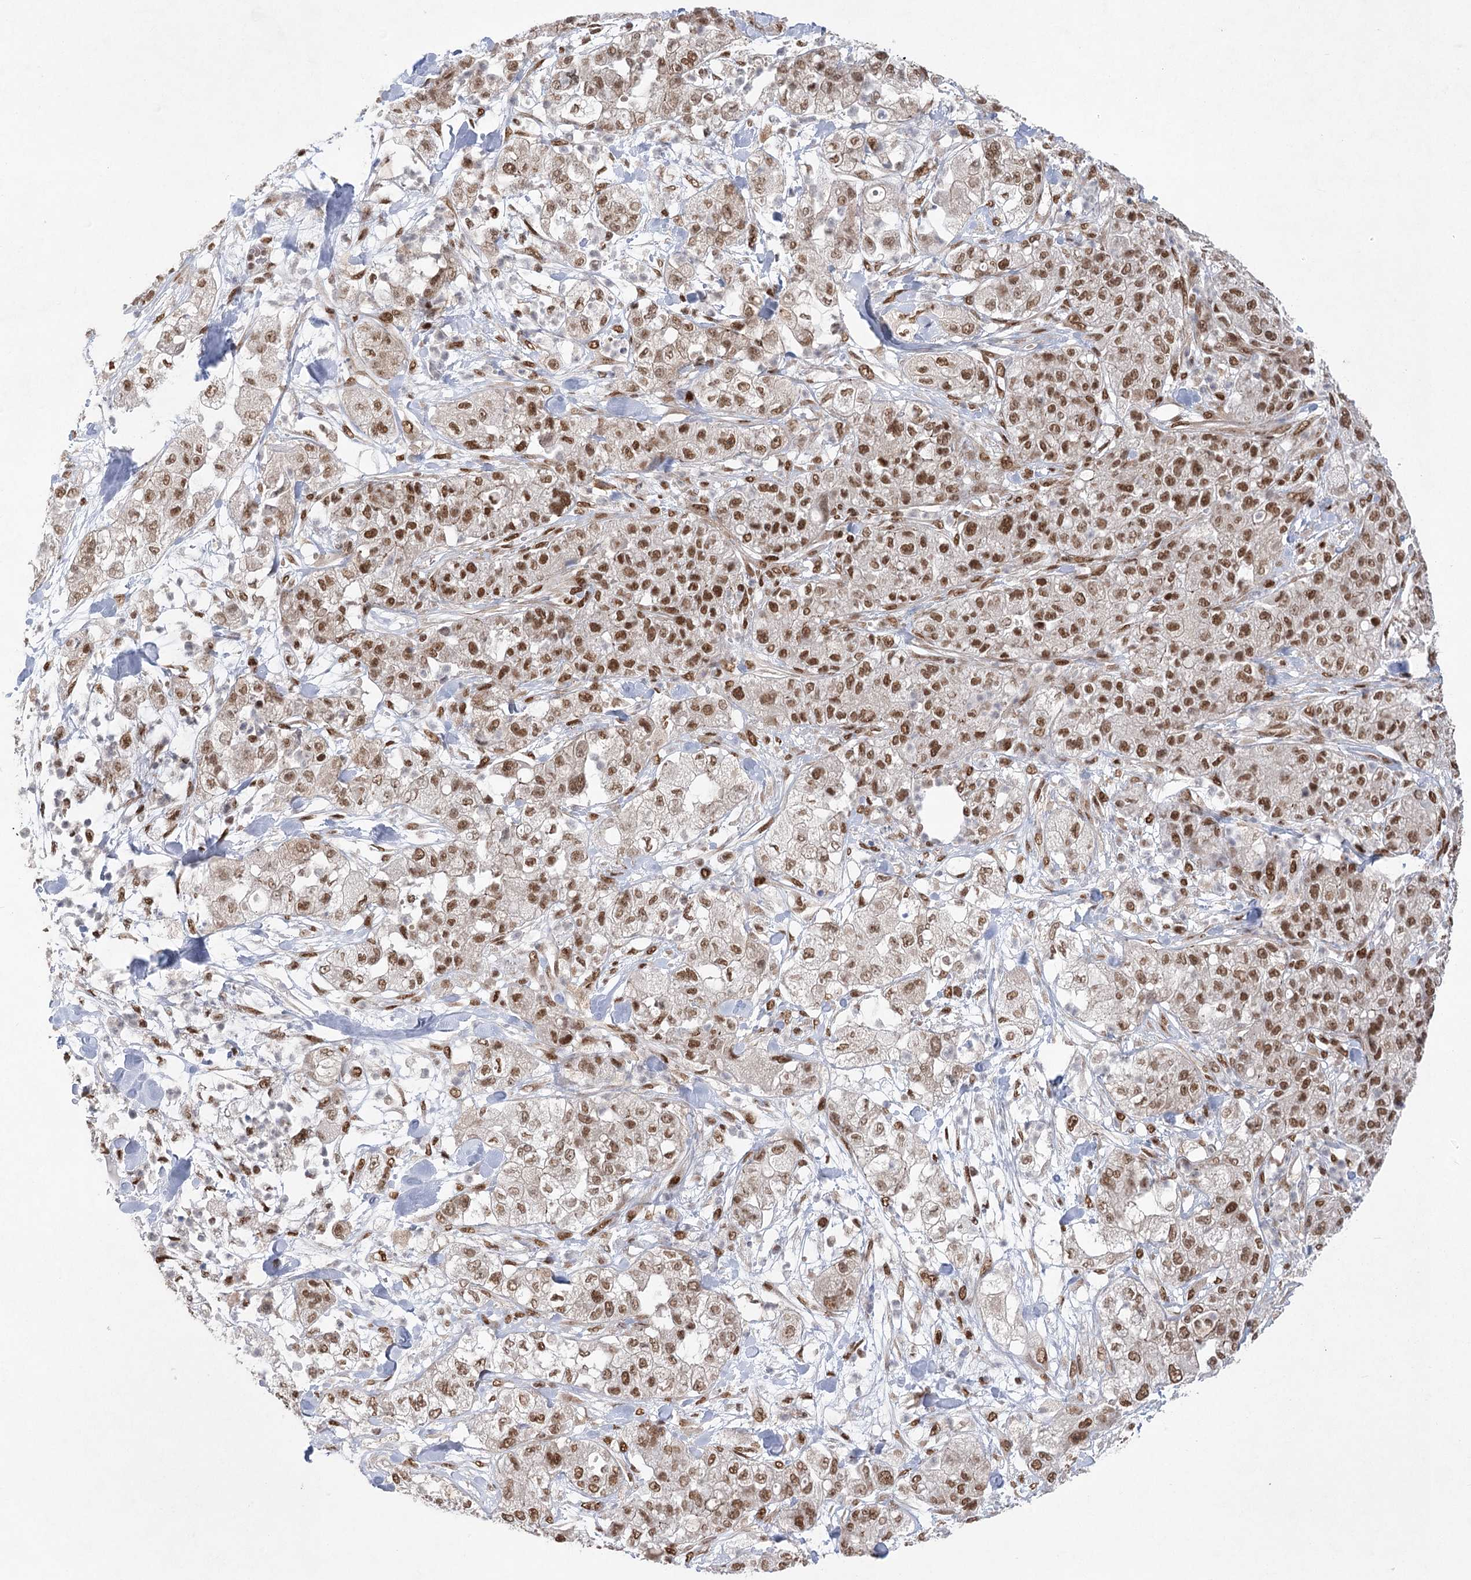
{"staining": {"intensity": "moderate", "quantity": ">75%", "location": "nuclear"}, "tissue": "pancreatic cancer", "cell_type": "Tumor cells", "image_type": "cancer", "snomed": [{"axis": "morphology", "description": "Adenocarcinoma, NOS"}, {"axis": "topography", "description": "Pancreas"}], "caption": "Immunohistochemical staining of human pancreatic adenocarcinoma displays medium levels of moderate nuclear expression in about >75% of tumor cells. (DAB (3,3'-diaminobenzidine) IHC with brightfield microscopy, high magnification).", "gene": "ZCCHC8", "patient": {"sex": "female", "age": 78}}